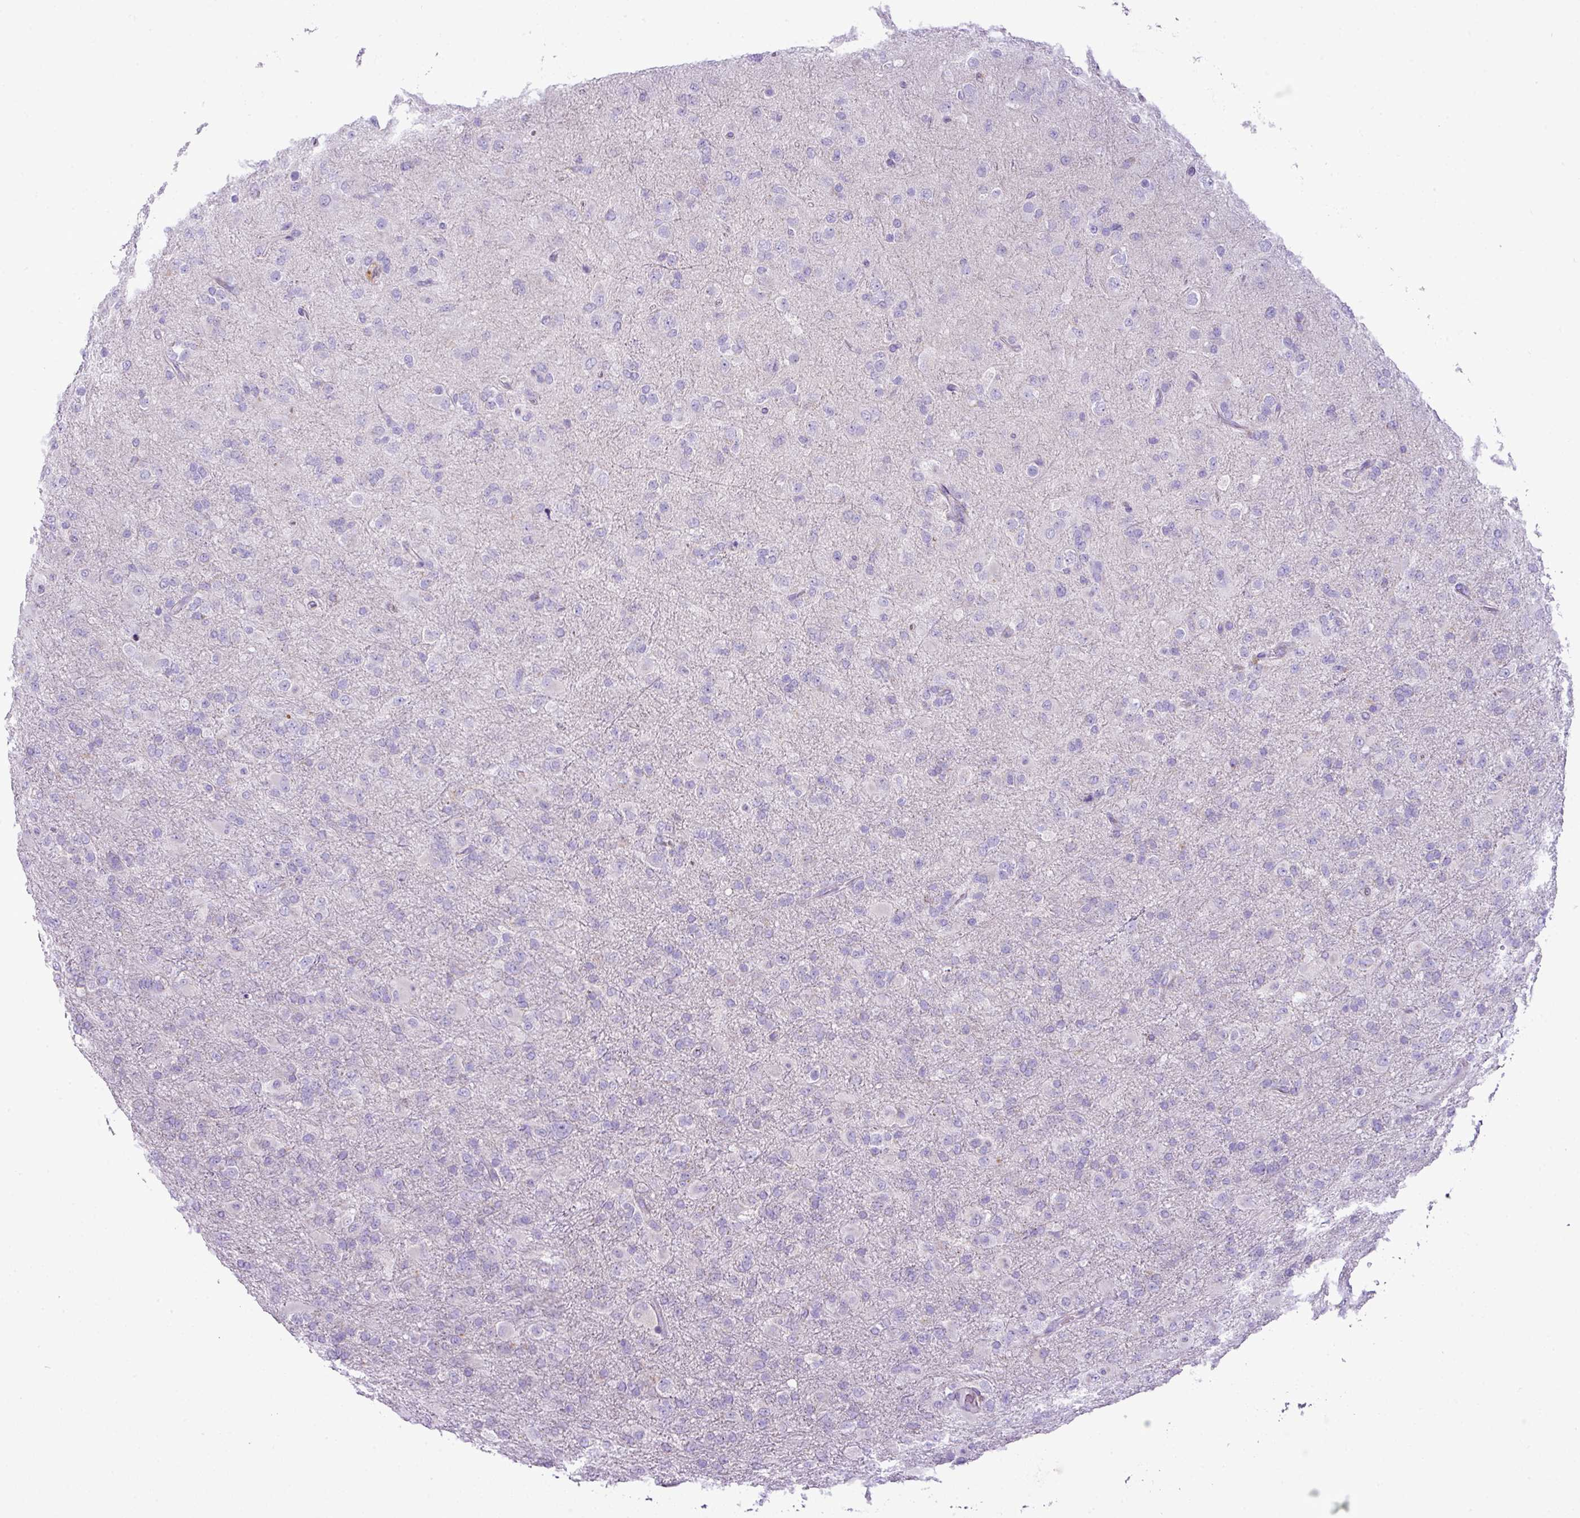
{"staining": {"intensity": "negative", "quantity": "none", "location": "none"}, "tissue": "glioma", "cell_type": "Tumor cells", "image_type": "cancer", "snomed": [{"axis": "morphology", "description": "Glioma, malignant, Low grade"}, {"axis": "topography", "description": "Brain"}], "caption": "An image of malignant low-grade glioma stained for a protein demonstrates no brown staining in tumor cells. (Brightfield microscopy of DAB (3,3'-diaminobenzidine) immunohistochemistry at high magnification).", "gene": "PGAP4", "patient": {"sex": "male", "age": 65}}